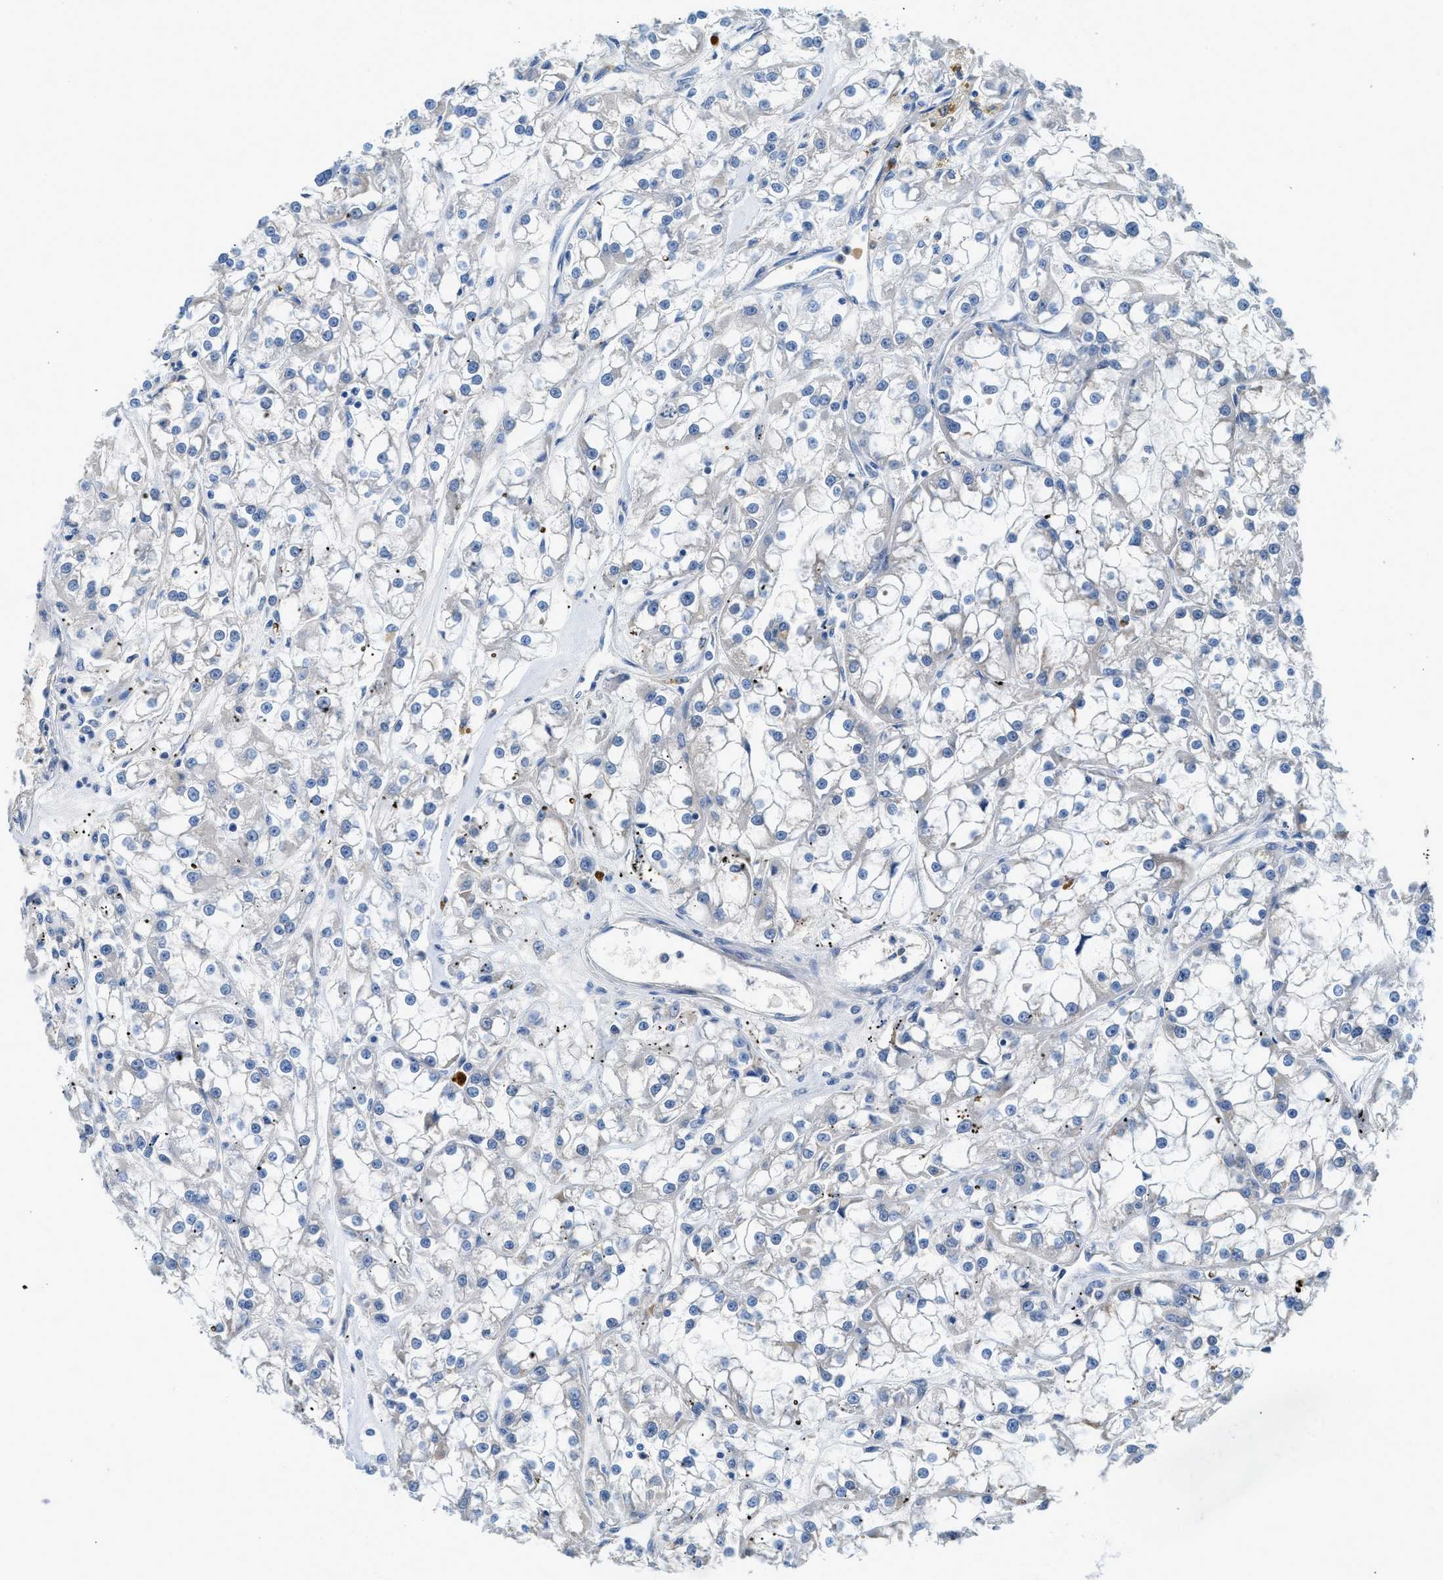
{"staining": {"intensity": "negative", "quantity": "none", "location": "none"}, "tissue": "renal cancer", "cell_type": "Tumor cells", "image_type": "cancer", "snomed": [{"axis": "morphology", "description": "Adenocarcinoma, NOS"}, {"axis": "topography", "description": "Kidney"}], "caption": "This is an immunohistochemistry photomicrograph of human adenocarcinoma (renal). There is no staining in tumor cells.", "gene": "TSPAN3", "patient": {"sex": "female", "age": 52}}